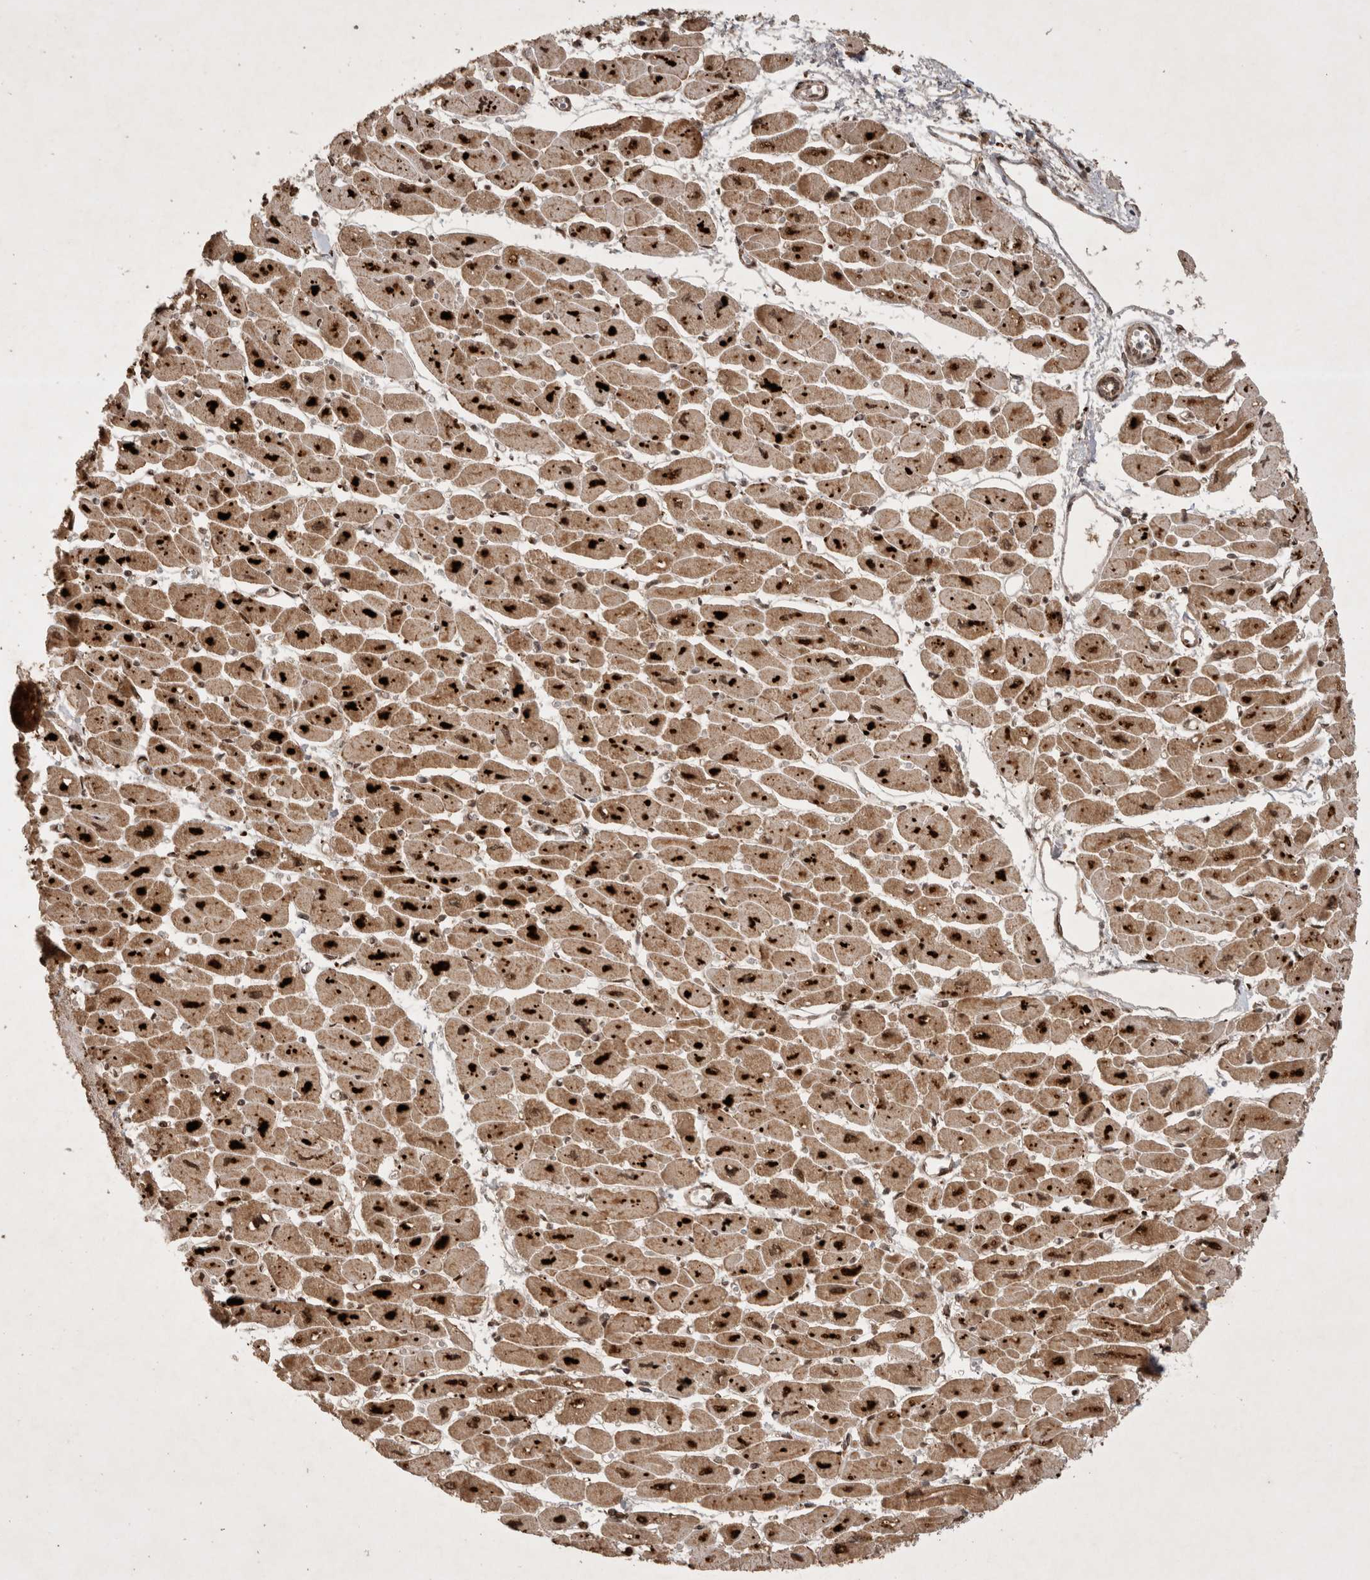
{"staining": {"intensity": "strong", "quantity": ">75%", "location": "cytoplasmic/membranous,nuclear"}, "tissue": "heart muscle", "cell_type": "Cardiomyocytes", "image_type": "normal", "snomed": [{"axis": "morphology", "description": "Normal tissue, NOS"}, {"axis": "topography", "description": "Heart"}], "caption": "Protein analysis of normal heart muscle demonstrates strong cytoplasmic/membranous,nuclear expression in about >75% of cardiomyocytes.", "gene": "FAM221A", "patient": {"sex": "female", "age": 54}}